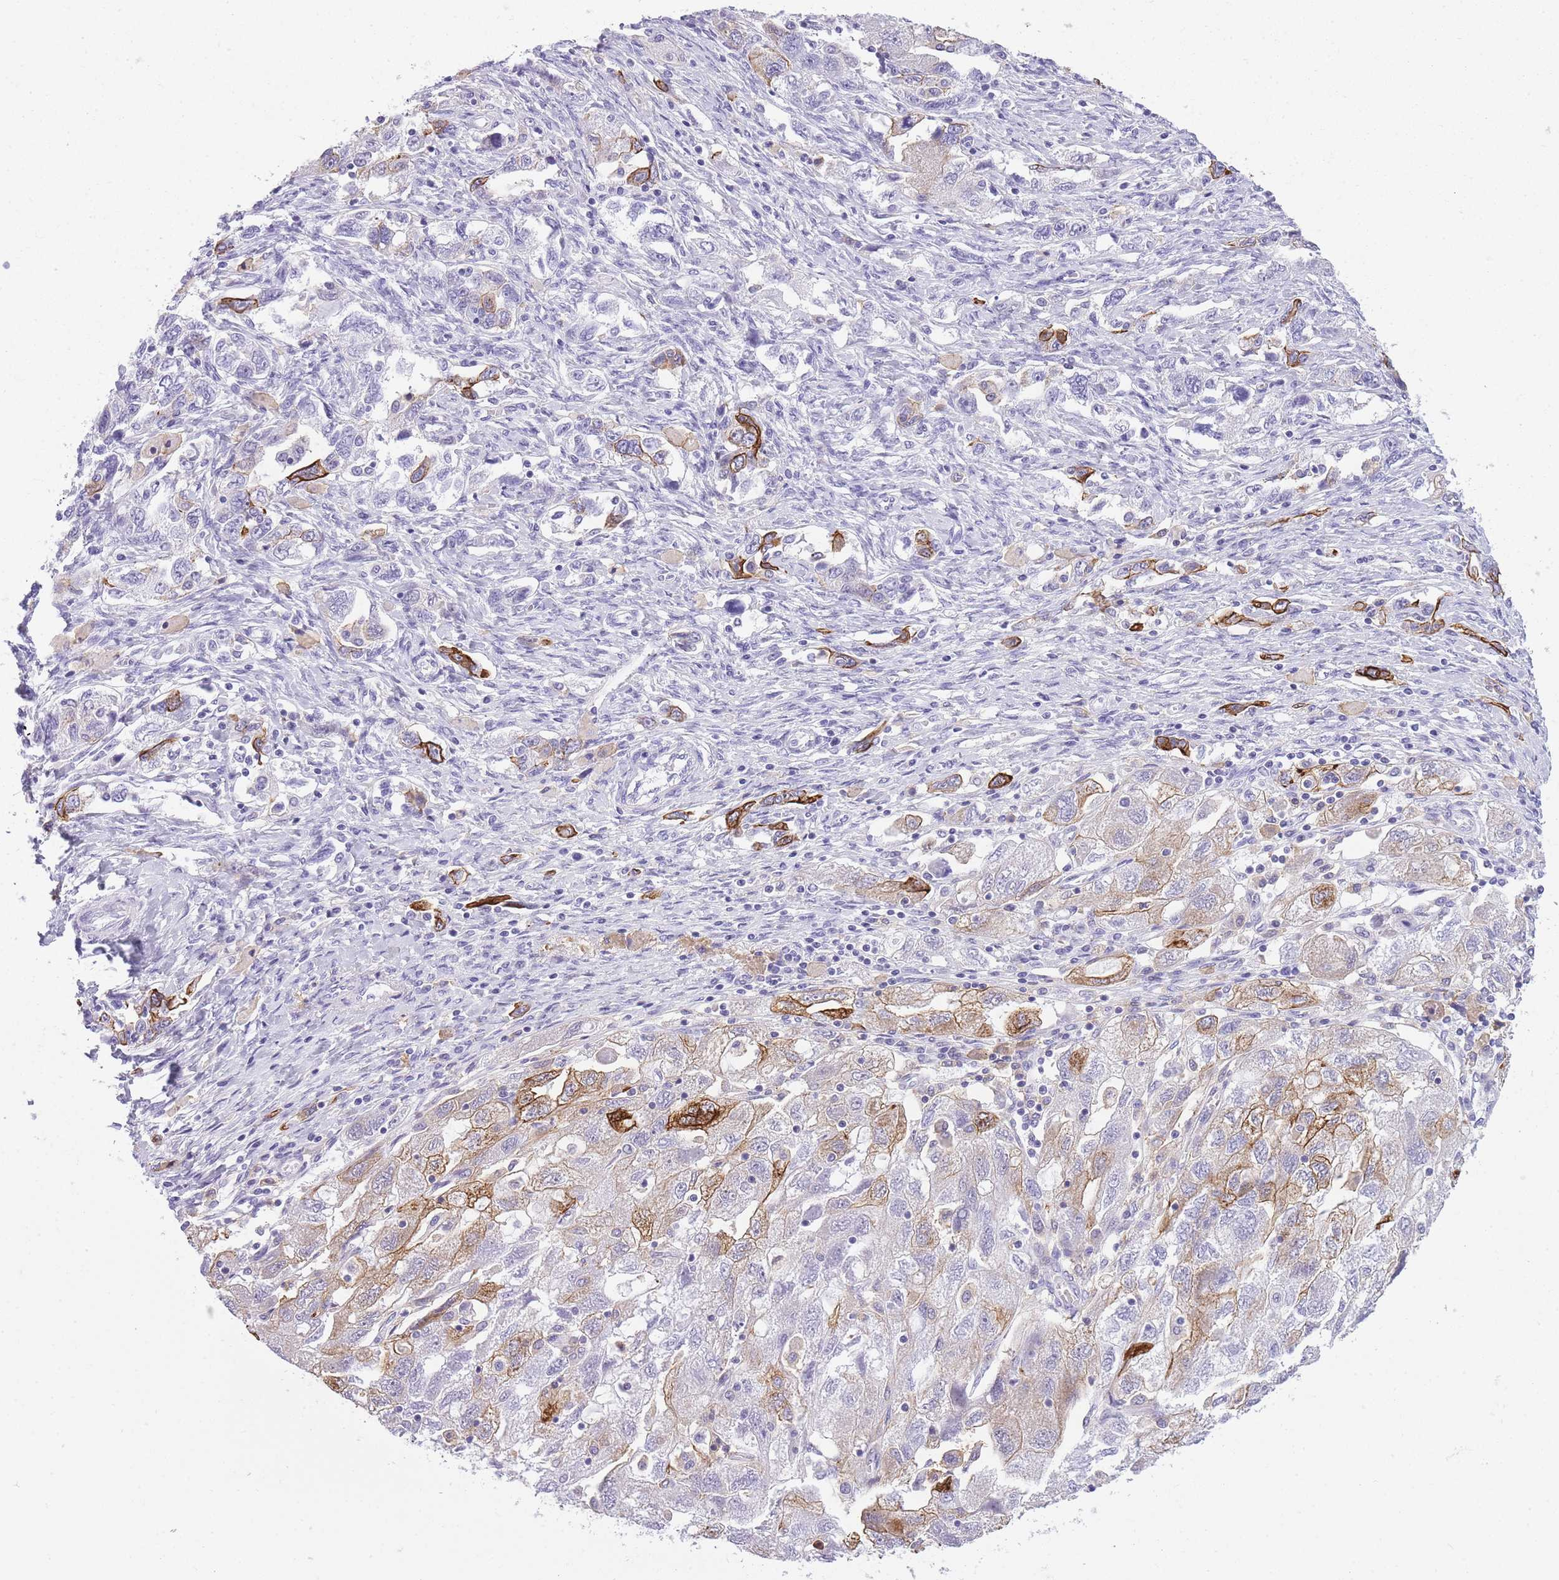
{"staining": {"intensity": "strong", "quantity": "<25%", "location": "cytoplasmic/membranous"}, "tissue": "ovarian cancer", "cell_type": "Tumor cells", "image_type": "cancer", "snomed": [{"axis": "morphology", "description": "Carcinoma, NOS"}, {"axis": "morphology", "description": "Cystadenocarcinoma, serous, NOS"}, {"axis": "topography", "description": "Ovary"}], "caption": "Immunohistochemistry staining of serous cystadenocarcinoma (ovarian), which exhibits medium levels of strong cytoplasmic/membranous positivity in about <25% of tumor cells indicating strong cytoplasmic/membranous protein expression. The staining was performed using DAB (3,3'-diaminobenzidine) (brown) for protein detection and nuclei were counterstained in hematoxylin (blue).", "gene": "RADX", "patient": {"sex": "female", "age": 69}}